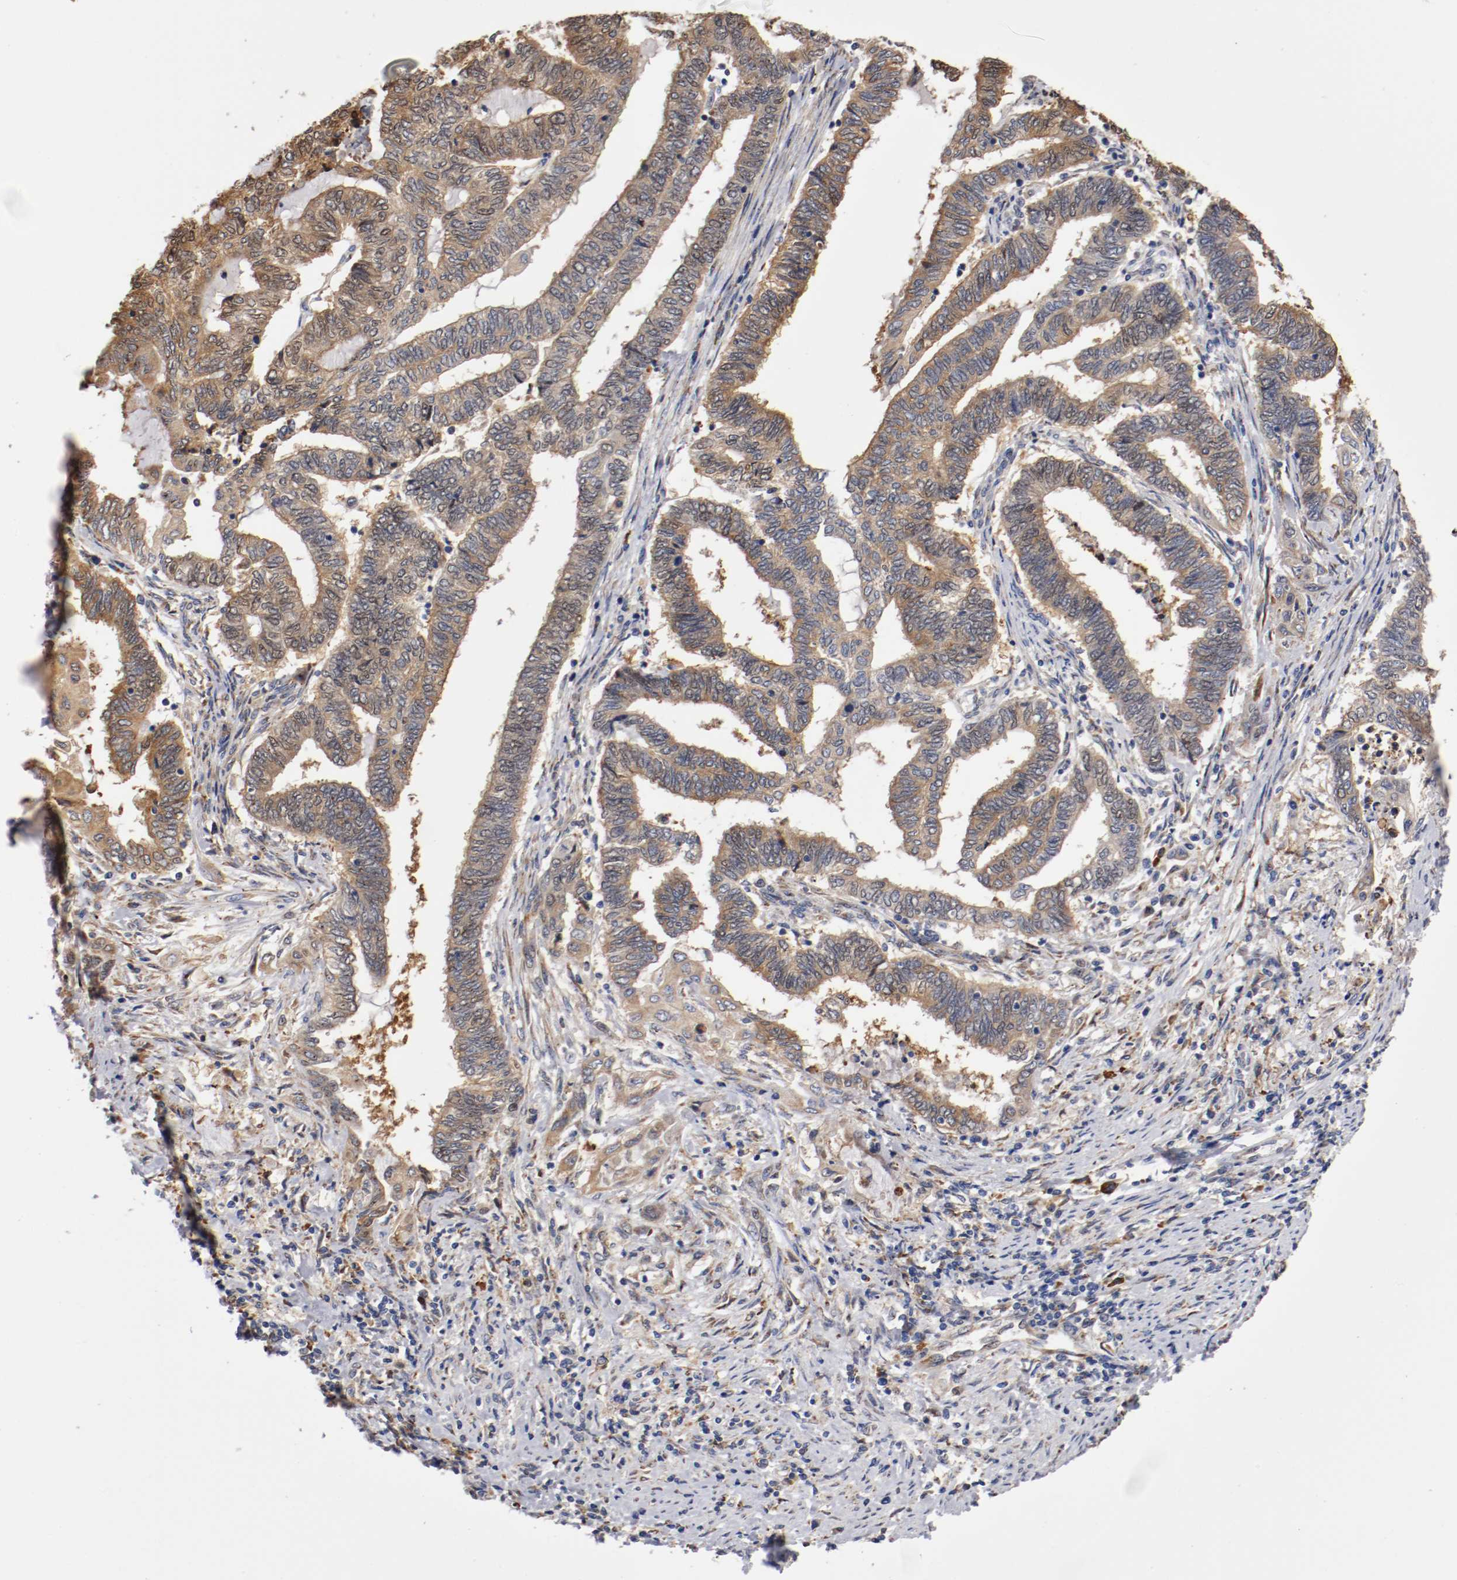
{"staining": {"intensity": "moderate", "quantity": ">75%", "location": "cytoplasmic/membranous"}, "tissue": "endometrial cancer", "cell_type": "Tumor cells", "image_type": "cancer", "snomed": [{"axis": "morphology", "description": "Adenocarcinoma, NOS"}, {"axis": "topography", "description": "Uterus"}, {"axis": "topography", "description": "Endometrium"}], "caption": "Brown immunohistochemical staining in human endometrial cancer displays moderate cytoplasmic/membranous staining in about >75% of tumor cells.", "gene": "TNFSF13", "patient": {"sex": "female", "age": 70}}